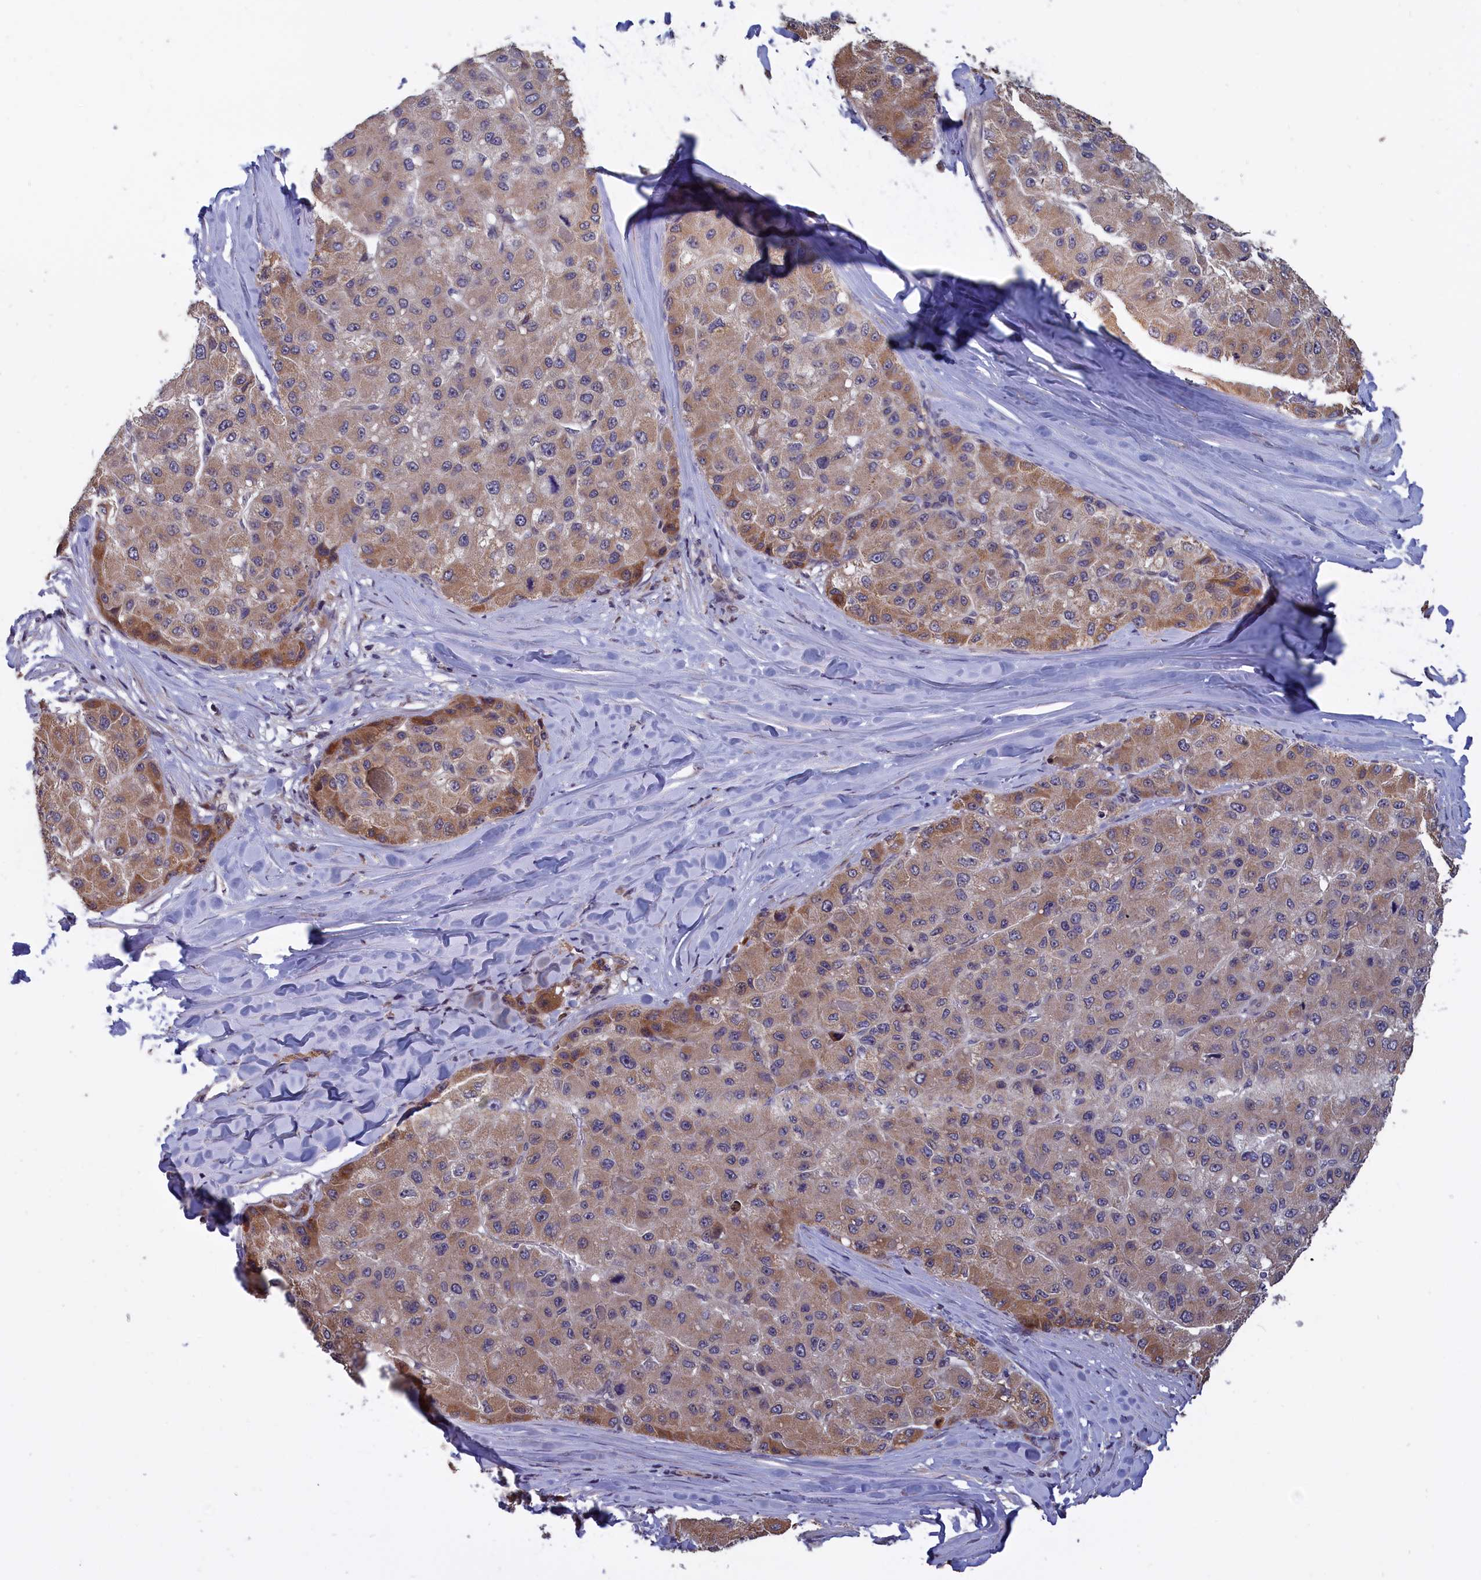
{"staining": {"intensity": "moderate", "quantity": ">75%", "location": "cytoplasmic/membranous"}, "tissue": "liver cancer", "cell_type": "Tumor cells", "image_type": "cancer", "snomed": [{"axis": "morphology", "description": "Carcinoma, Hepatocellular, NOS"}, {"axis": "topography", "description": "Liver"}], "caption": "IHC (DAB (3,3'-diaminobenzidine)) staining of liver cancer demonstrates moderate cytoplasmic/membranous protein positivity in about >75% of tumor cells.", "gene": "EPB41L4B", "patient": {"sex": "male", "age": 80}}